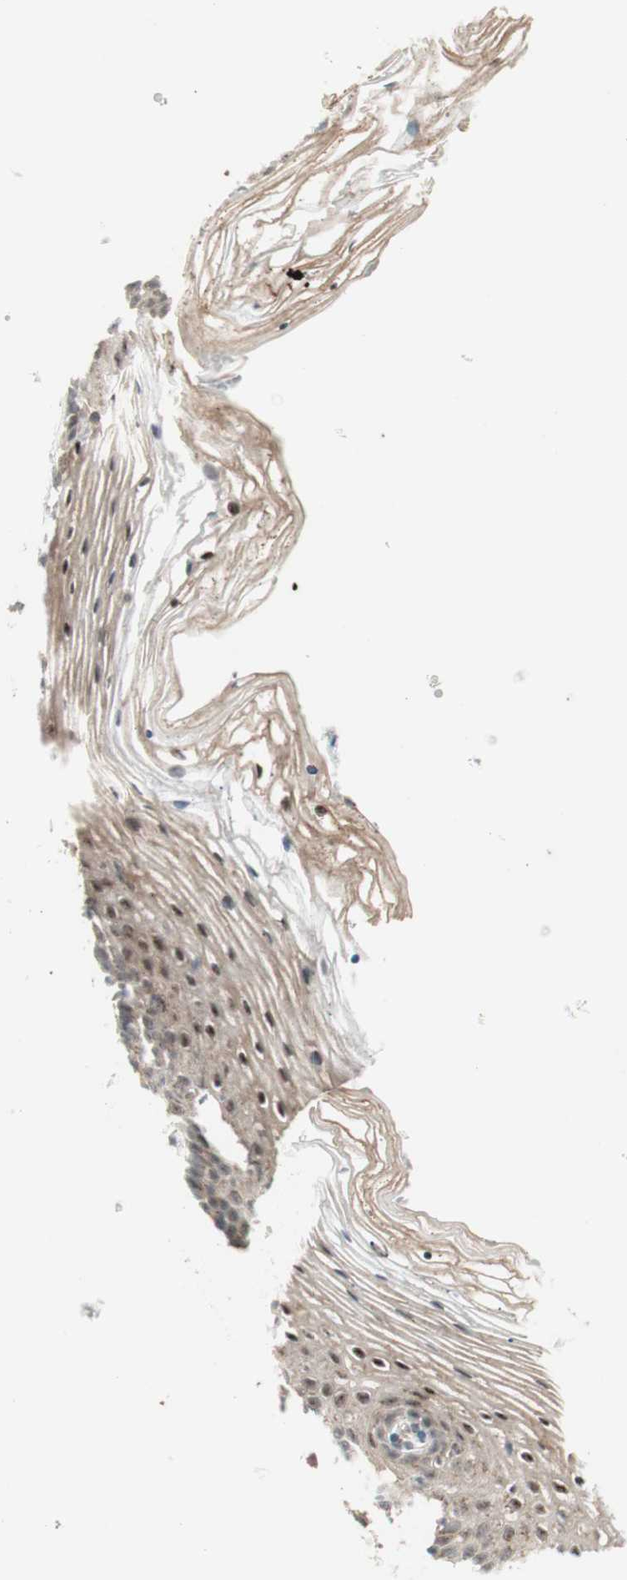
{"staining": {"intensity": "weak", "quantity": ">75%", "location": "cytoplasmic/membranous"}, "tissue": "vagina", "cell_type": "Squamous epithelial cells", "image_type": "normal", "snomed": [{"axis": "morphology", "description": "Normal tissue, NOS"}, {"axis": "topography", "description": "Vagina"}], "caption": "Protein staining by immunohistochemistry (IHC) displays weak cytoplasmic/membranous positivity in about >75% of squamous epithelial cells in normal vagina. (DAB (3,3'-diaminobenzidine) IHC with brightfield microscopy, high magnification).", "gene": "CYLD", "patient": {"sex": "female", "age": 32}}